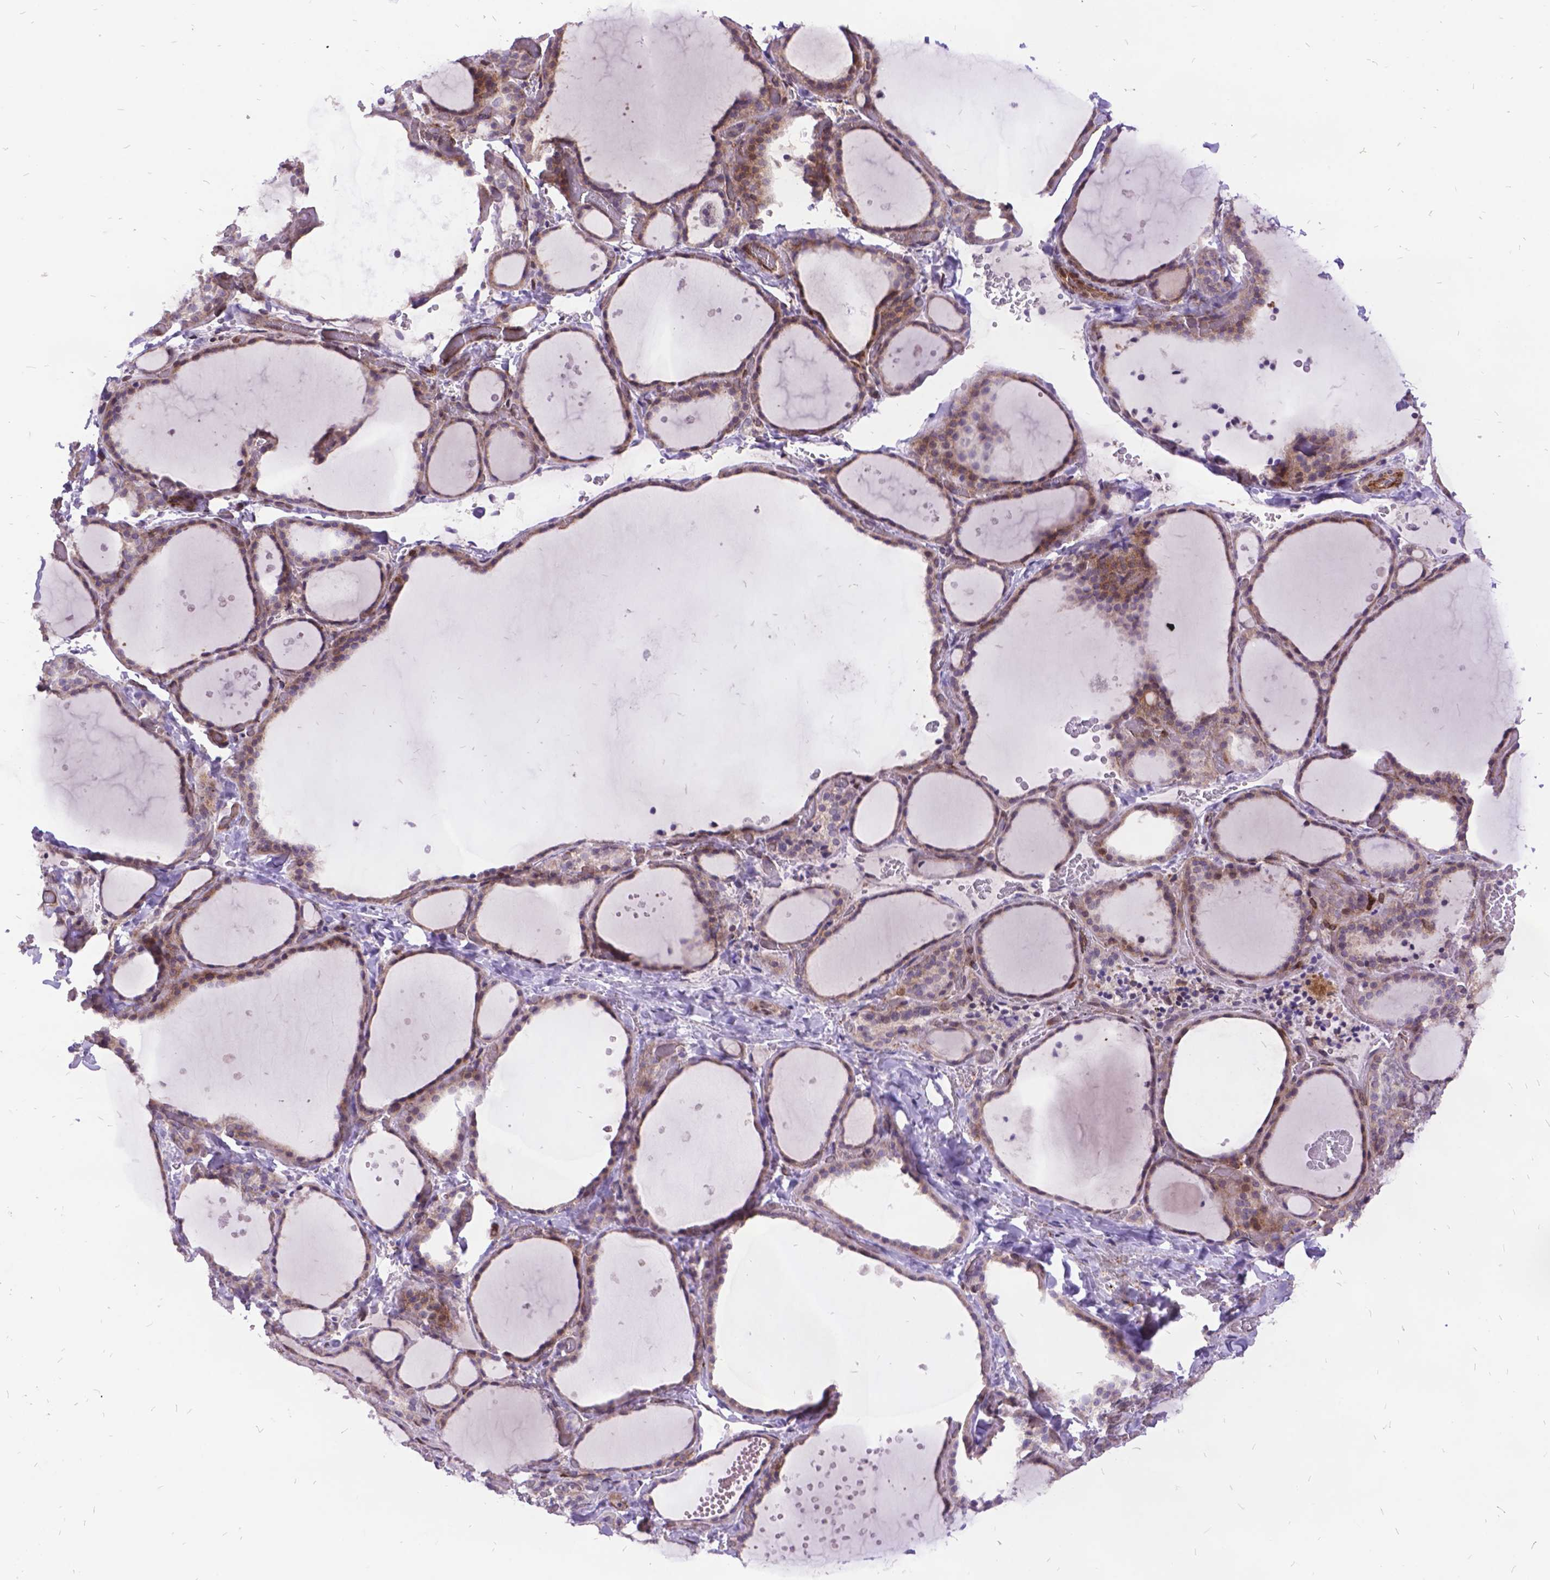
{"staining": {"intensity": "weak", "quantity": ">75%", "location": "cytoplasmic/membranous"}, "tissue": "thyroid gland", "cell_type": "Glandular cells", "image_type": "normal", "snomed": [{"axis": "morphology", "description": "Normal tissue, NOS"}, {"axis": "topography", "description": "Thyroid gland"}], "caption": "Brown immunohistochemical staining in benign thyroid gland displays weak cytoplasmic/membranous expression in approximately >75% of glandular cells.", "gene": "GRB7", "patient": {"sex": "female", "age": 36}}